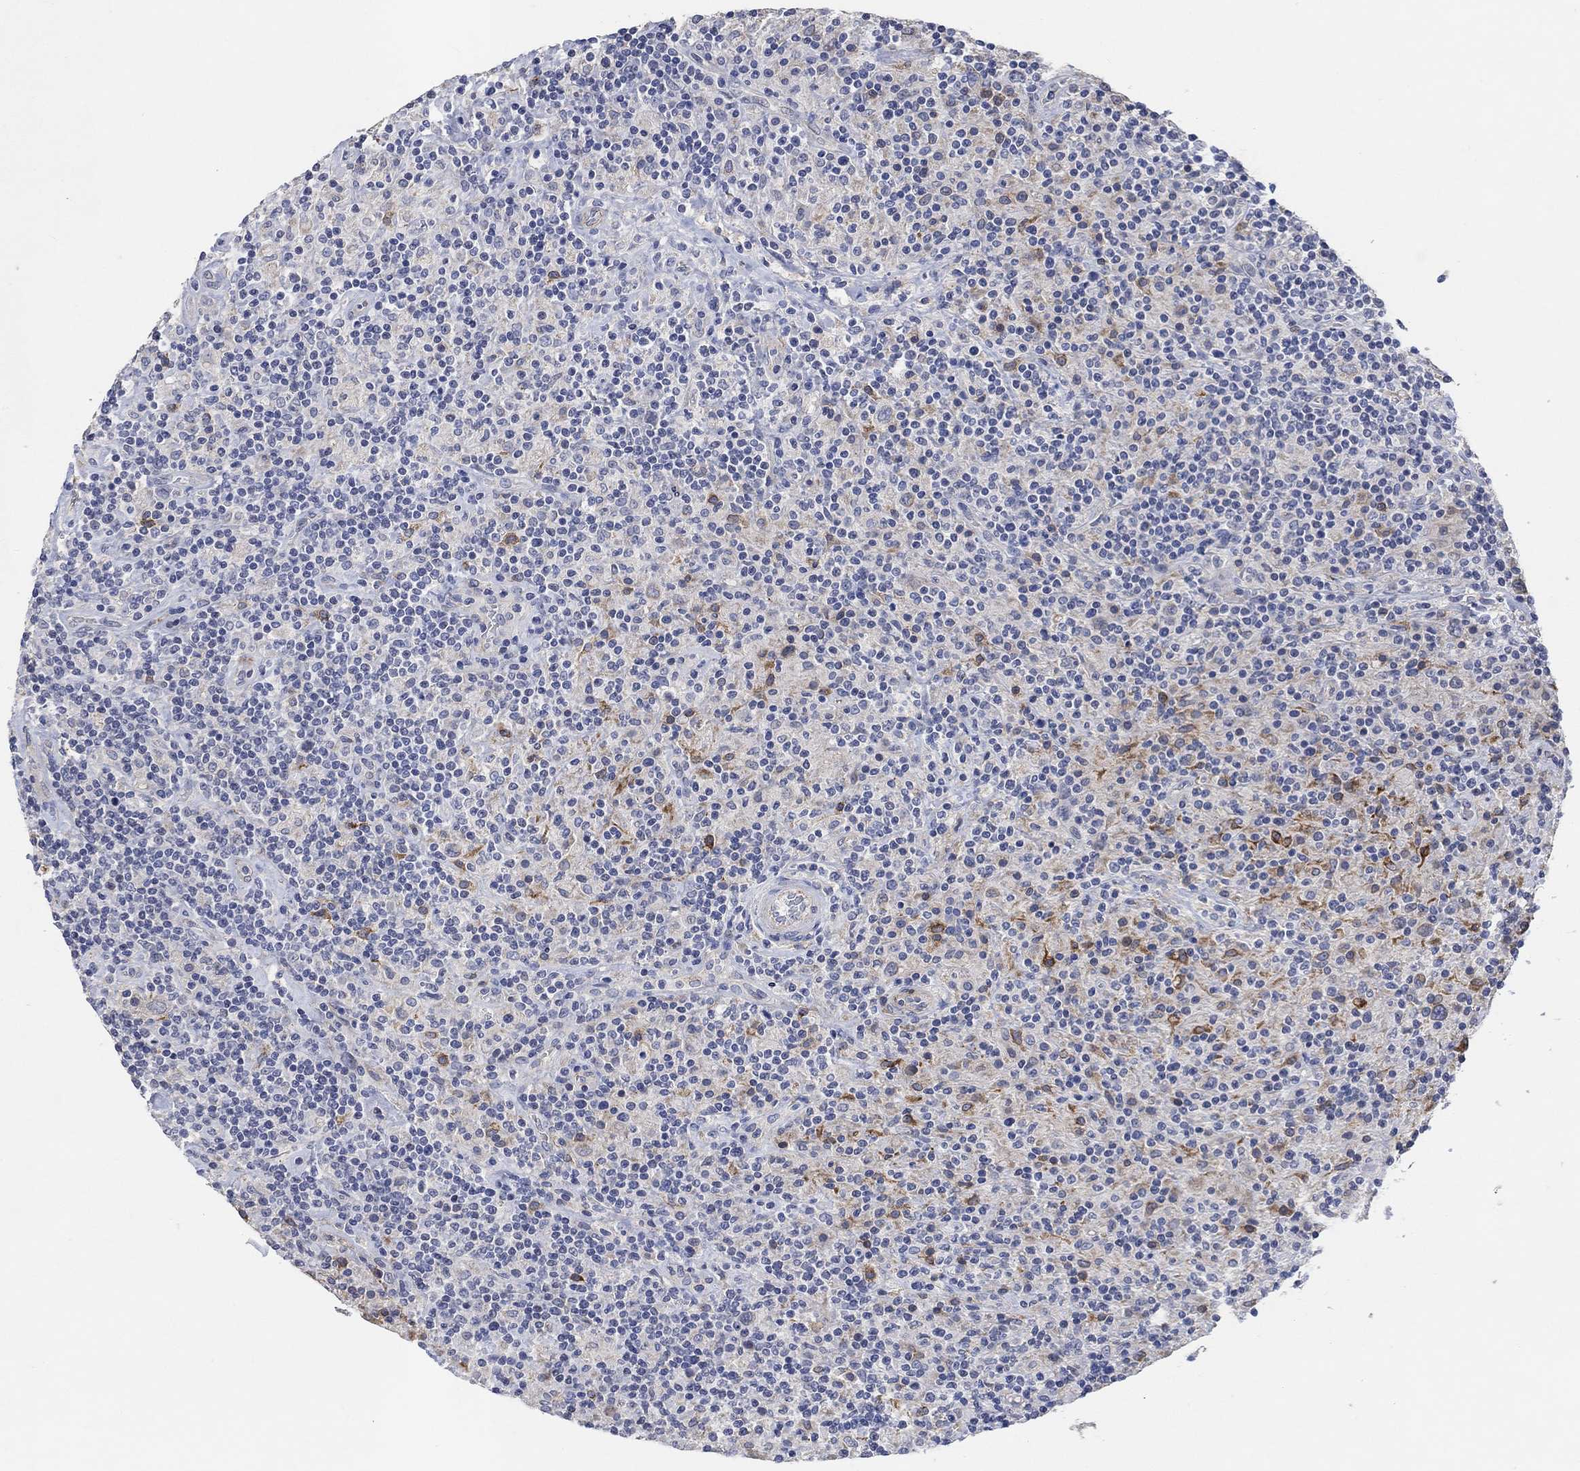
{"staining": {"intensity": "negative", "quantity": "none", "location": "none"}, "tissue": "lymphoma", "cell_type": "Tumor cells", "image_type": "cancer", "snomed": [{"axis": "morphology", "description": "Hodgkin's disease, NOS"}, {"axis": "topography", "description": "Lymph node"}], "caption": "IHC of lymphoma displays no positivity in tumor cells.", "gene": "HCRTR1", "patient": {"sex": "male", "age": 70}}